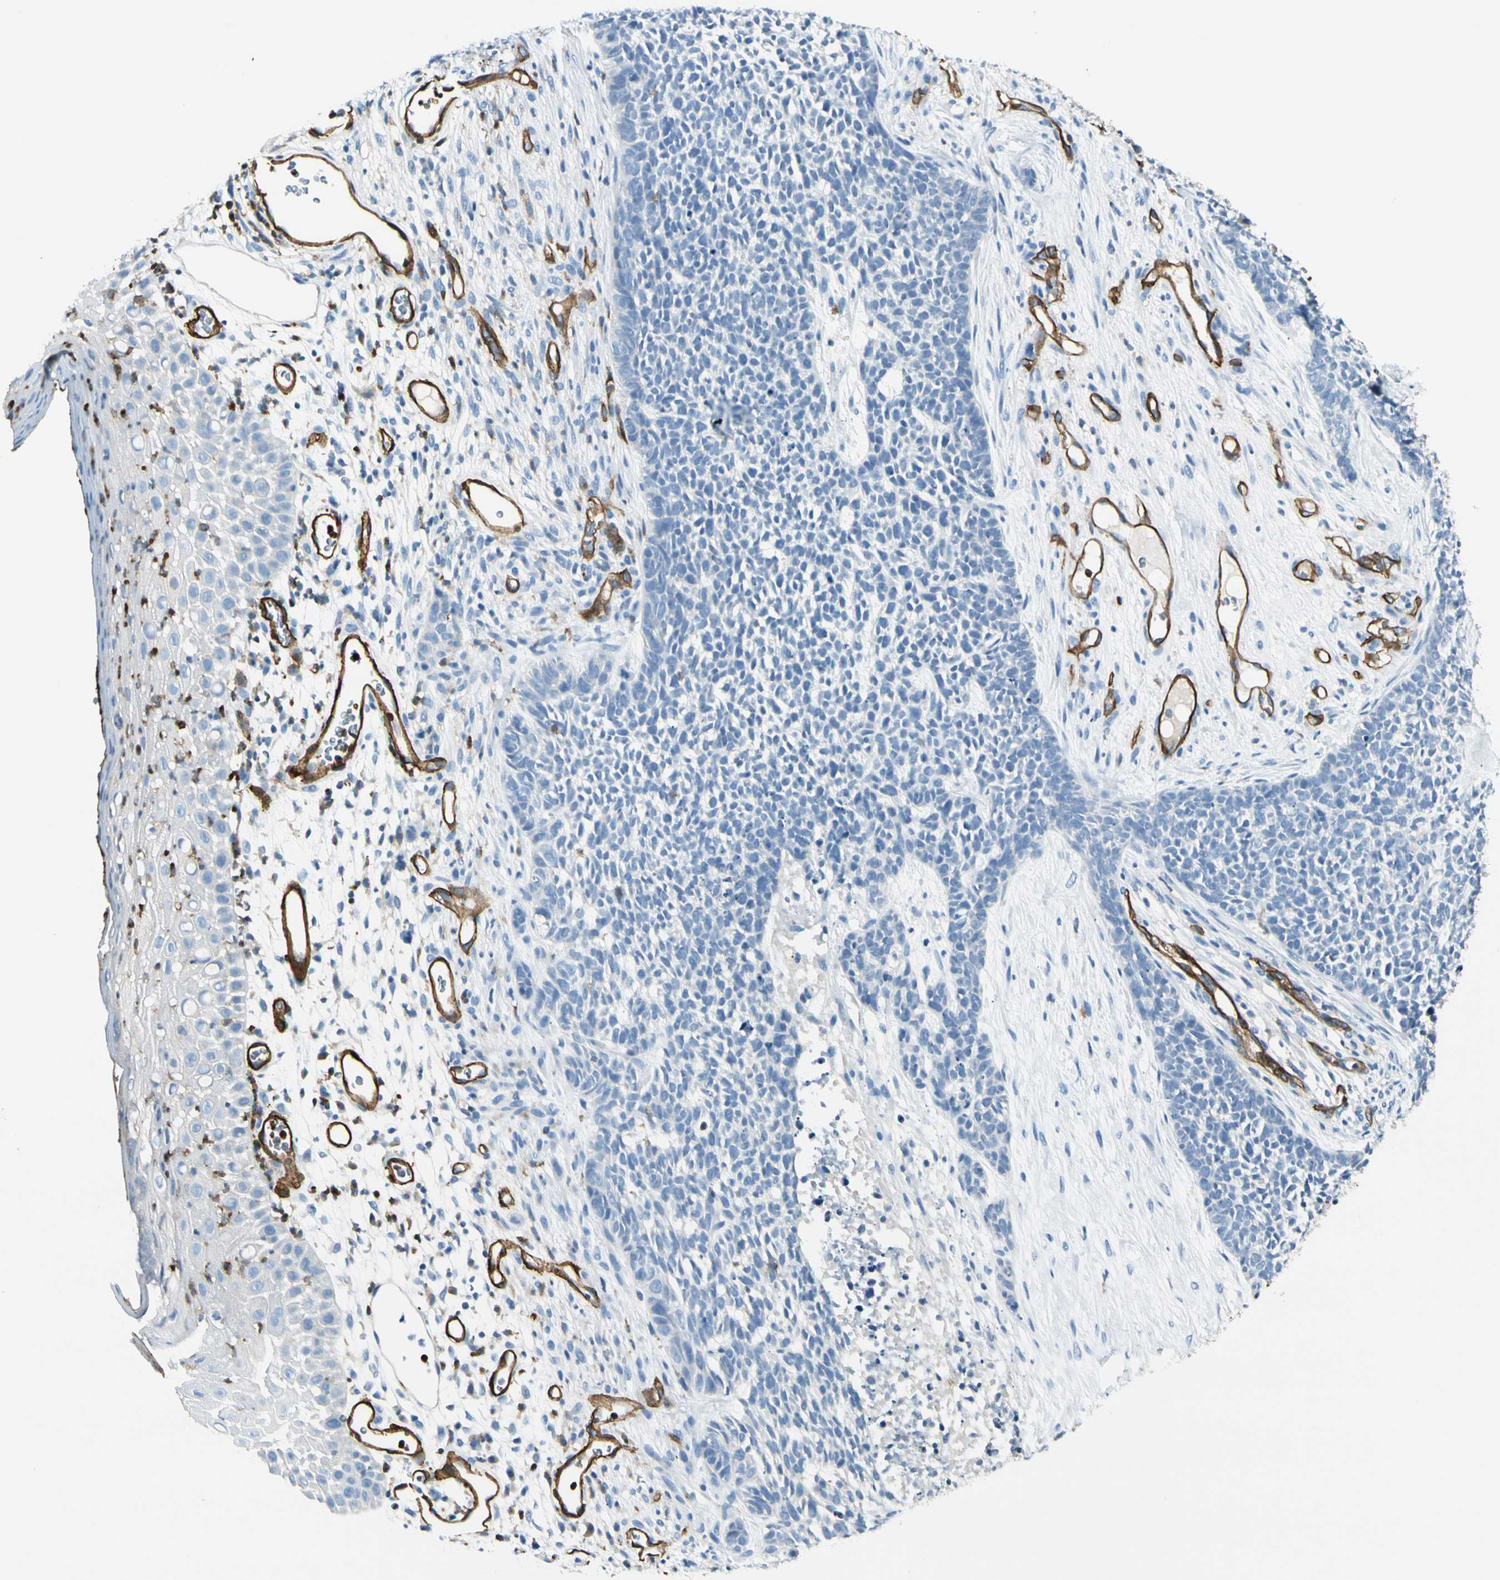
{"staining": {"intensity": "negative", "quantity": "none", "location": "none"}, "tissue": "skin cancer", "cell_type": "Tumor cells", "image_type": "cancer", "snomed": [{"axis": "morphology", "description": "Basal cell carcinoma"}, {"axis": "topography", "description": "Skin"}], "caption": "Immunohistochemistry (IHC) histopathology image of neoplastic tissue: basal cell carcinoma (skin) stained with DAB (3,3'-diaminobenzidine) exhibits no significant protein positivity in tumor cells.", "gene": "CD93", "patient": {"sex": "female", "age": 84}}